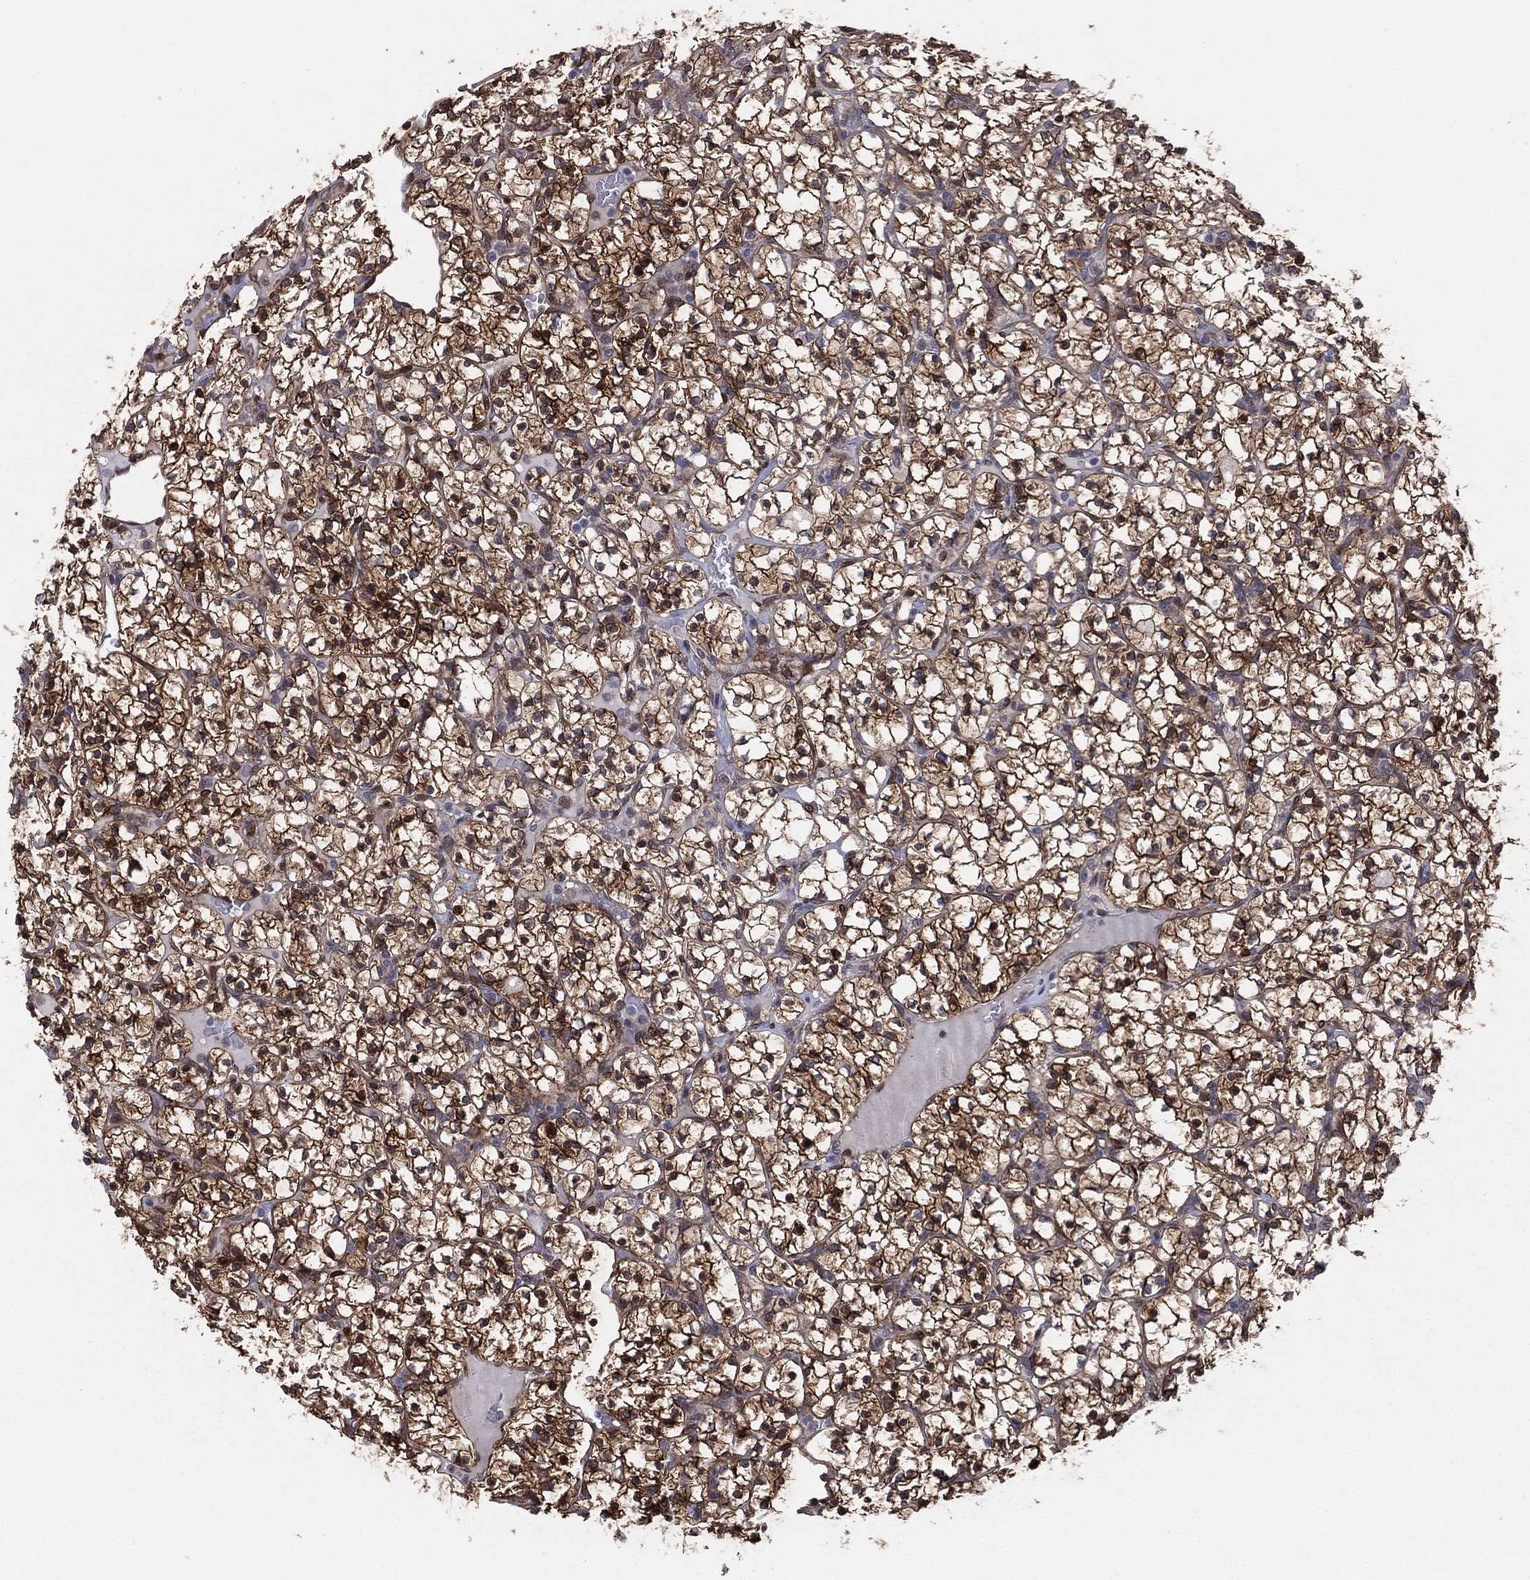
{"staining": {"intensity": "strong", "quantity": "25%-75%", "location": "cytoplasmic/membranous,nuclear"}, "tissue": "renal cancer", "cell_type": "Tumor cells", "image_type": "cancer", "snomed": [{"axis": "morphology", "description": "Adenocarcinoma, NOS"}, {"axis": "topography", "description": "Kidney"}], "caption": "A brown stain shows strong cytoplasmic/membranous and nuclear staining of a protein in renal cancer tumor cells.", "gene": "SNCG", "patient": {"sex": "female", "age": 89}}